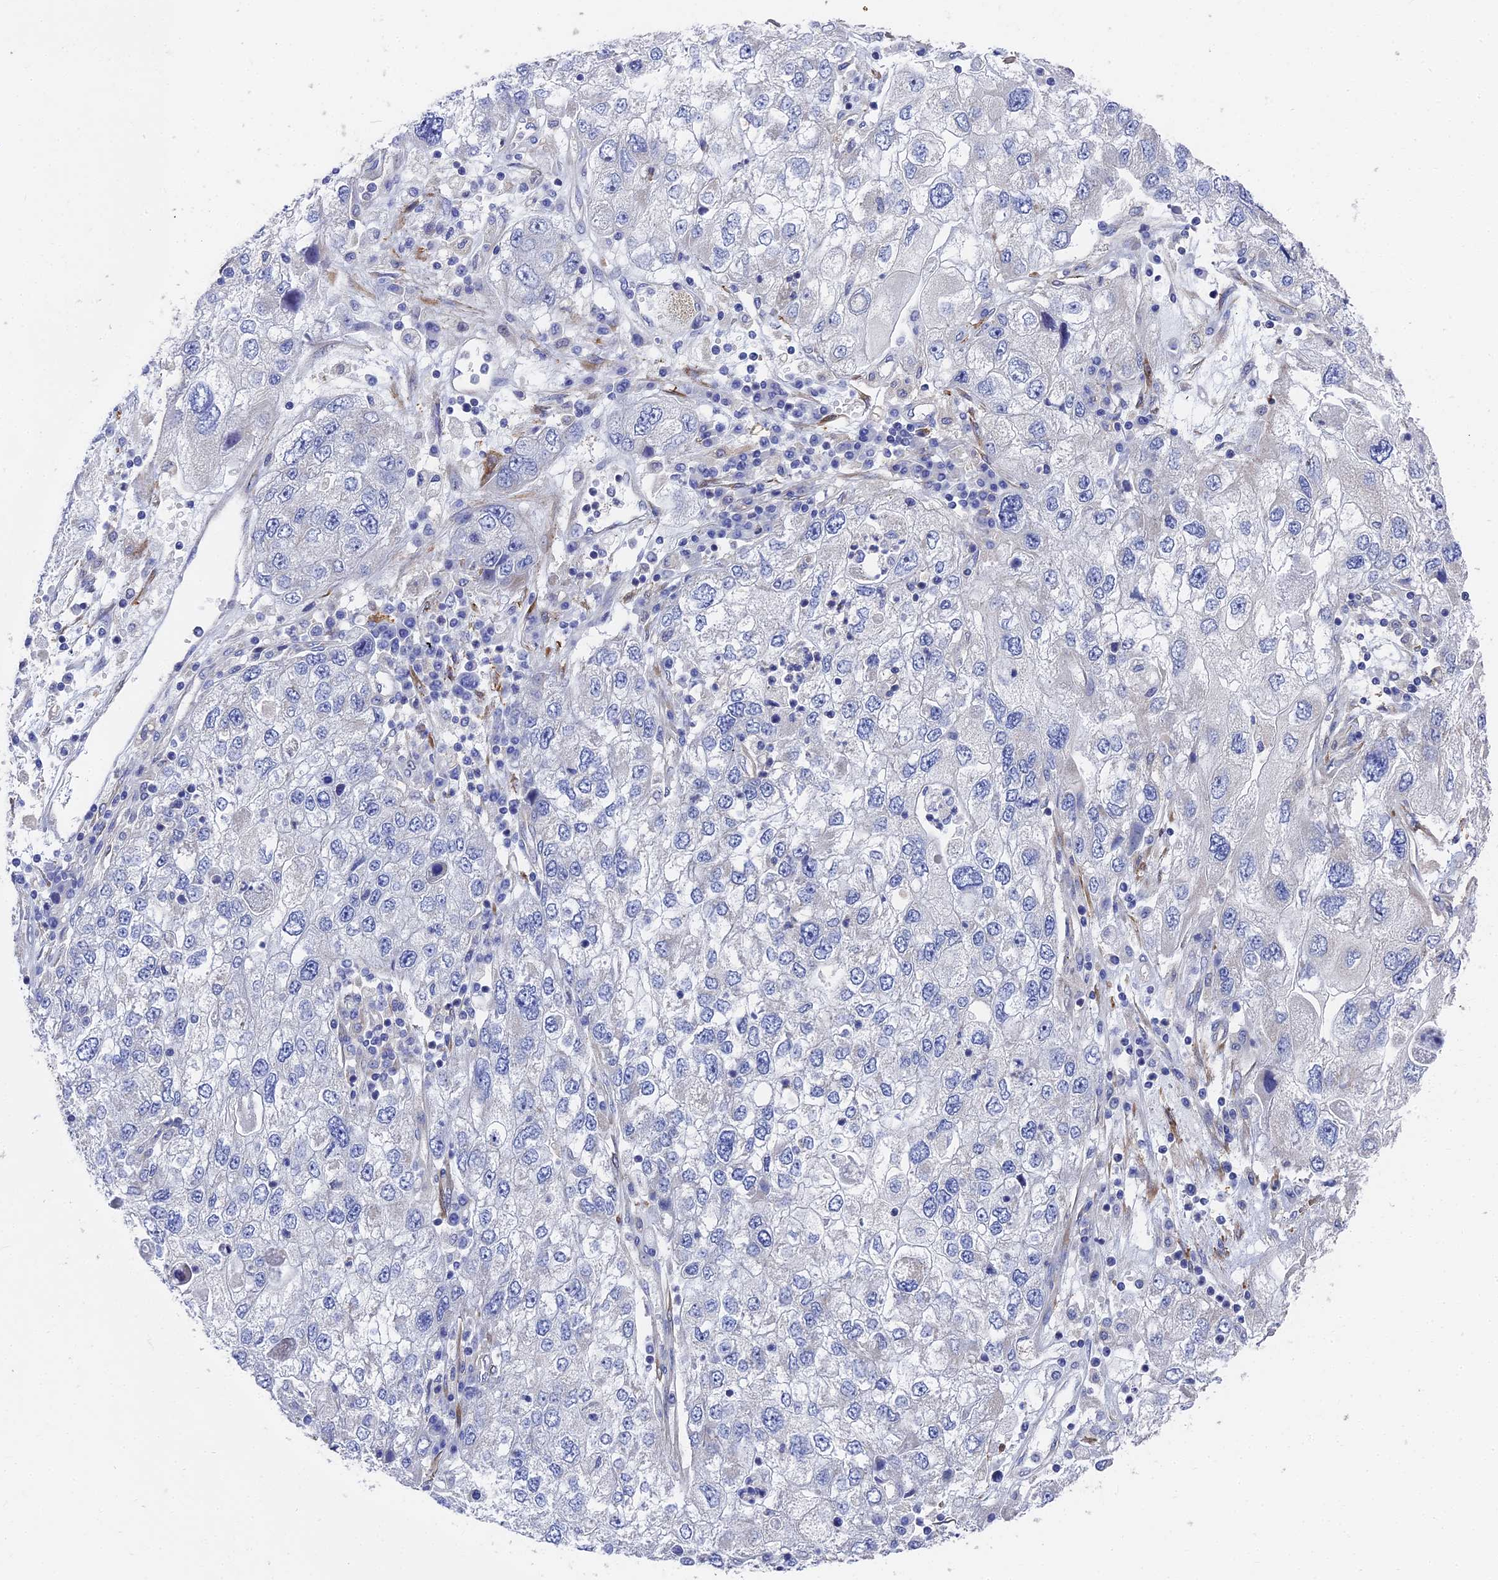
{"staining": {"intensity": "negative", "quantity": "none", "location": "none"}, "tissue": "endometrial cancer", "cell_type": "Tumor cells", "image_type": "cancer", "snomed": [{"axis": "morphology", "description": "Adenocarcinoma, NOS"}, {"axis": "topography", "description": "Endometrium"}], "caption": "This is an immunohistochemistry (IHC) micrograph of adenocarcinoma (endometrial). There is no staining in tumor cells.", "gene": "CCDC113", "patient": {"sex": "female", "age": 49}}